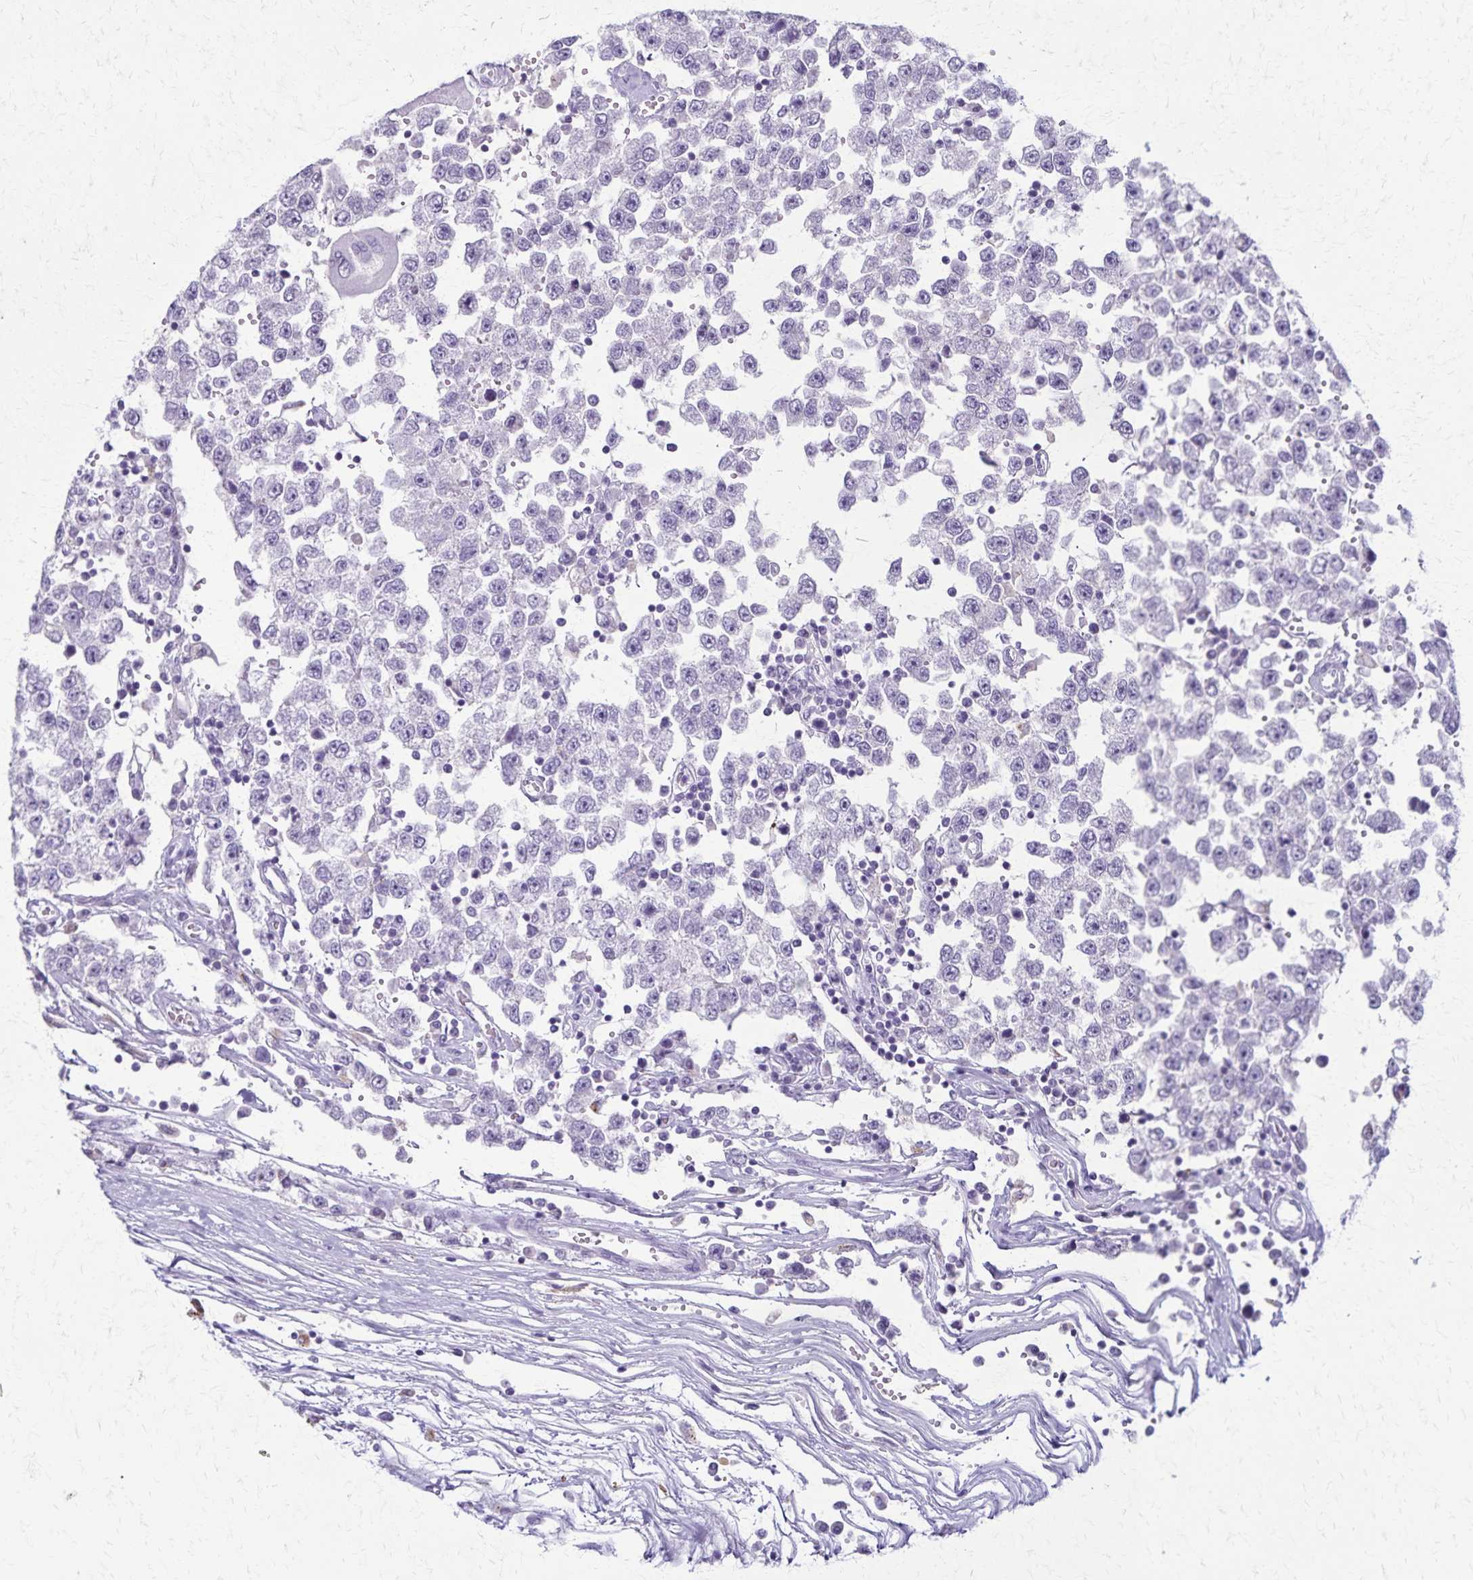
{"staining": {"intensity": "negative", "quantity": "none", "location": "none"}, "tissue": "testis cancer", "cell_type": "Tumor cells", "image_type": "cancer", "snomed": [{"axis": "morphology", "description": "Seminoma, NOS"}, {"axis": "topography", "description": "Testis"}], "caption": "Immunohistochemistry micrograph of neoplastic tissue: human testis cancer (seminoma) stained with DAB (3,3'-diaminobenzidine) shows no significant protein positivity in tumor cells.", "gene": "TMEM60", "patient": {"sex": "male", "age": 34}}